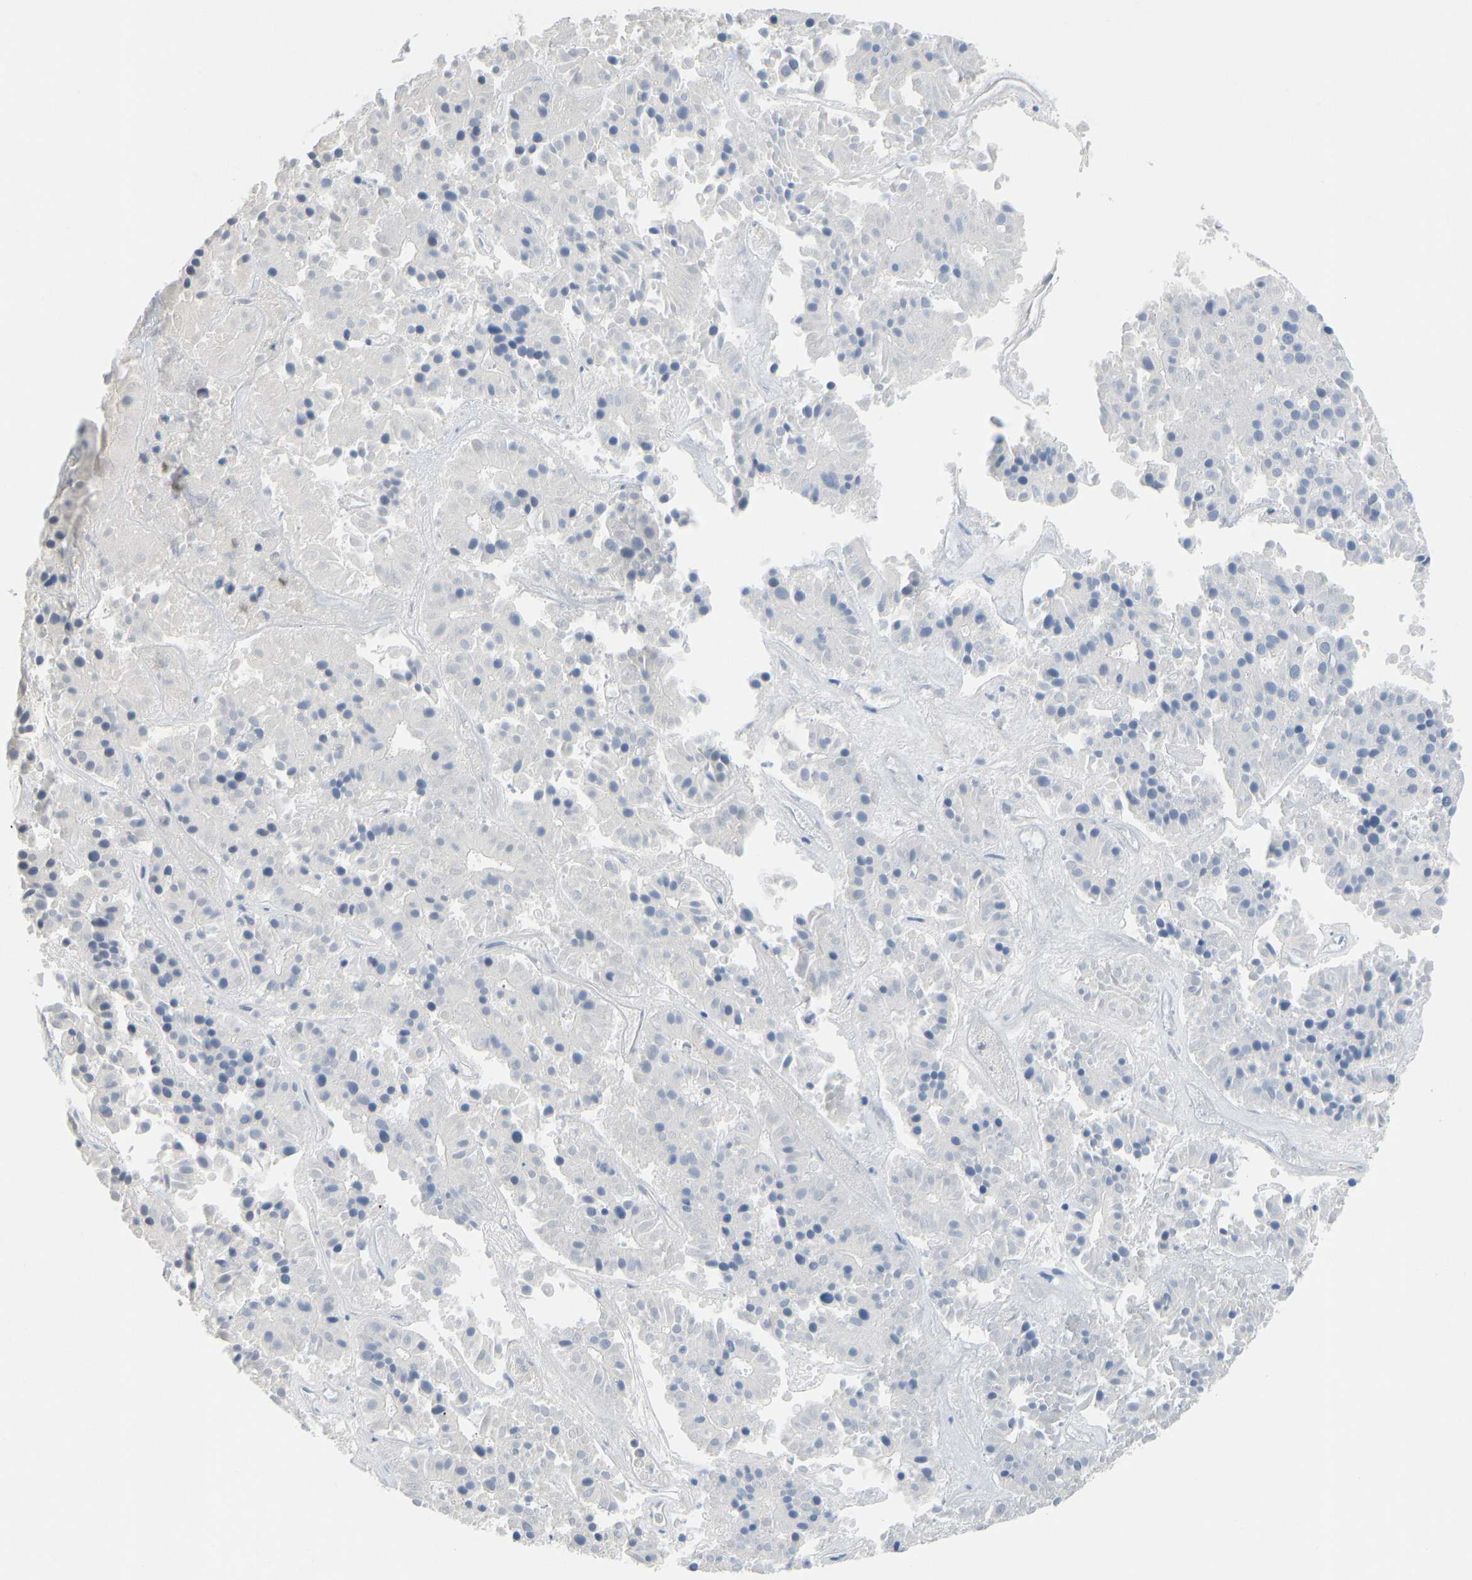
{"staining": {"intensity": "negative", "quantity": "none", "location": "none"}, "tissue": "pancreatic cancer", "cell_type": "Tumor cells", "image_type": "cancer", "snomed": [{"axis": "morphology", "description": "Adenocarcinoma, NOS"}, {"axis": "topography", "description": "Pancreas"}], "caption": "Tumor cells are negative for protein expression in human pancreatic cancer (adenocarcinoma).", "gene": "TXNDC2", "patient": {"sex": "male", "age": 50}}